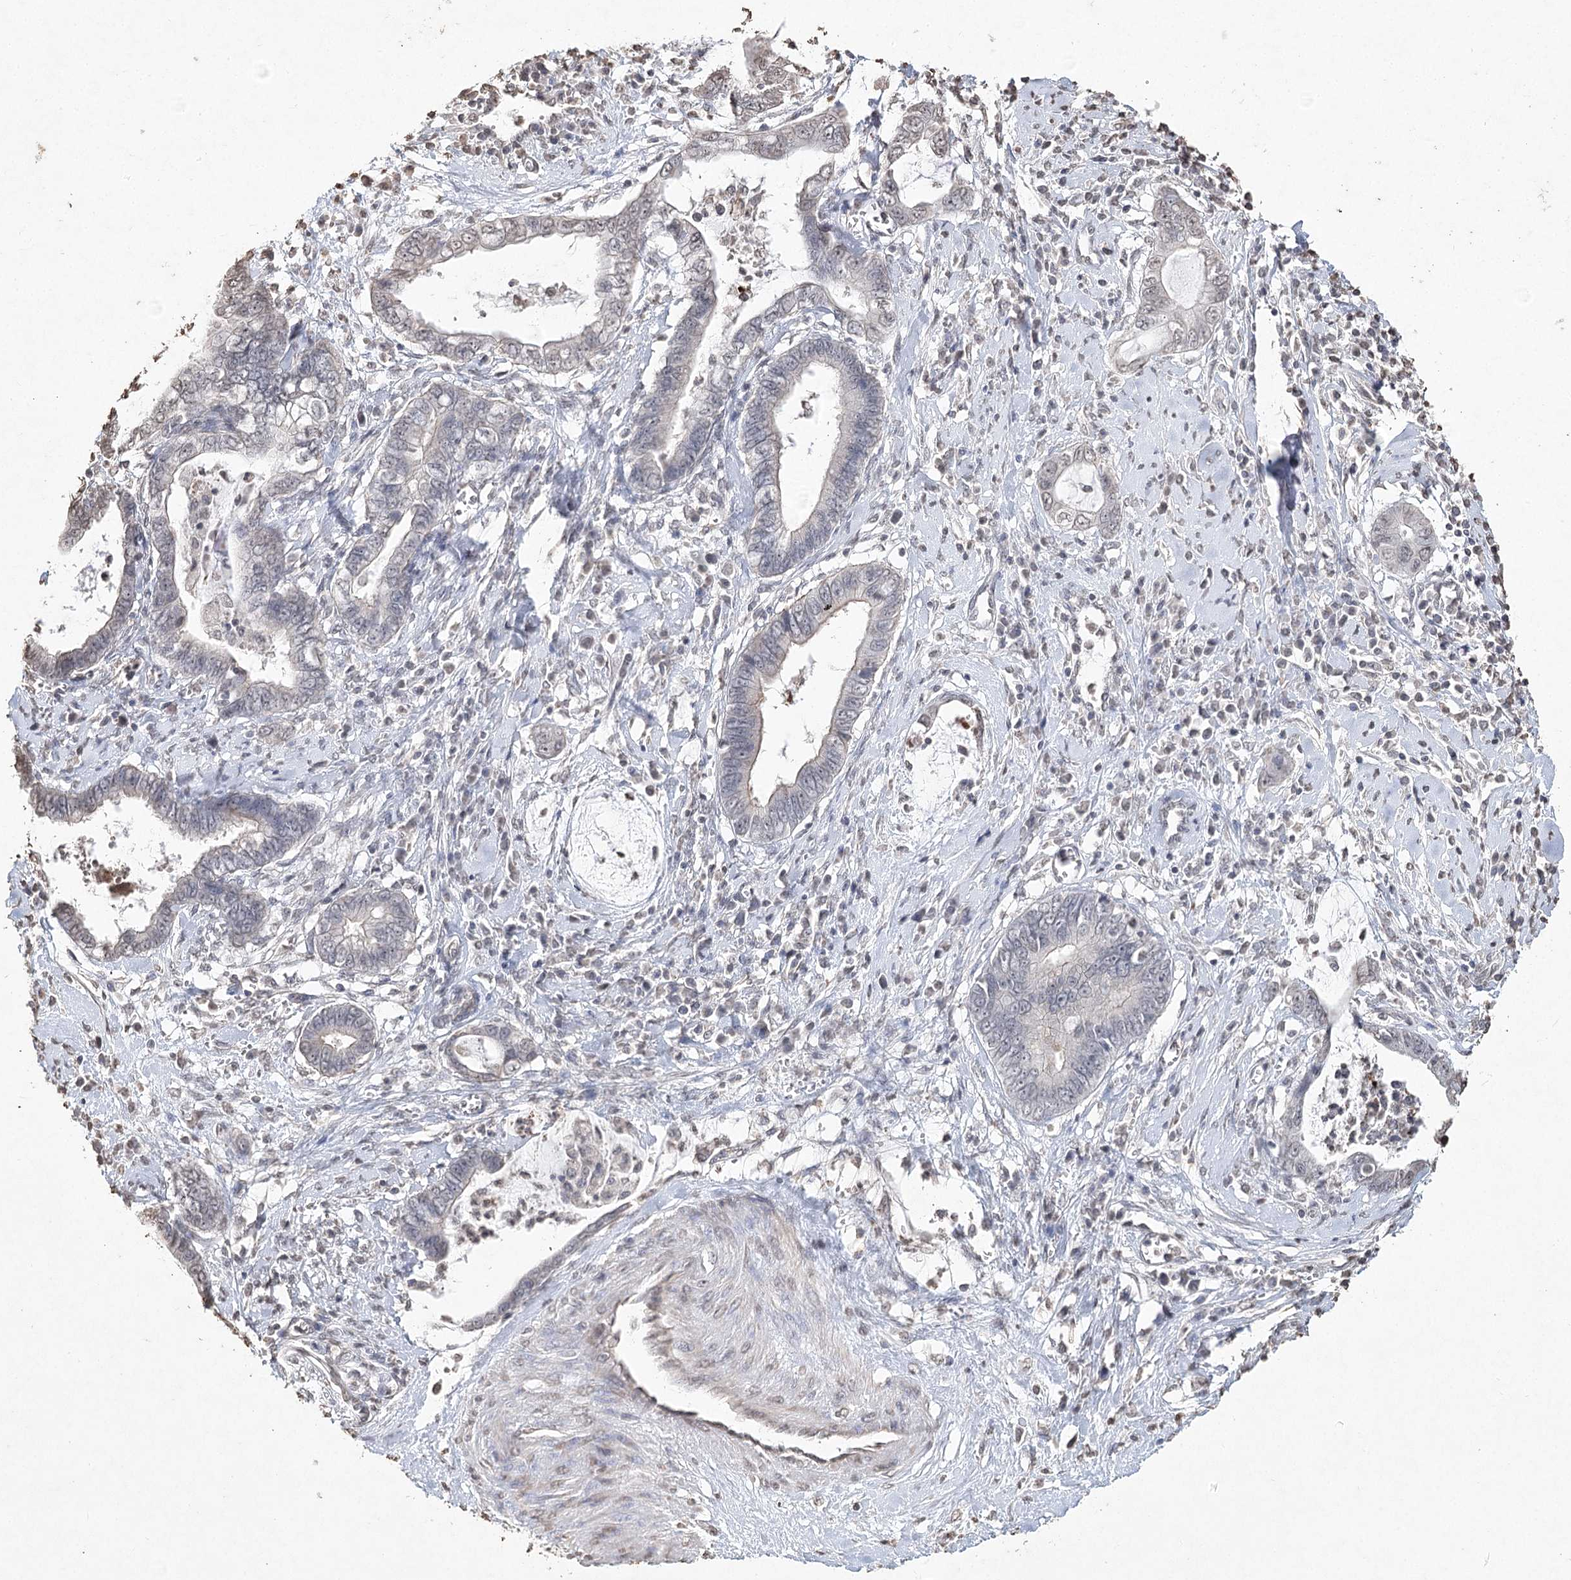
{"staining": {"intensity": "negative", "quantity": "none", "location": "none"}, "tissue": "cervical cancer", "cell_type": "Tumor cells", "image_type": "cancer", "snomed": [{"axis": "morphology", "description": "Adenocarcinoma, NOS"}, {"axis": "topography", "description": "Cervix"}], "caption": "Human cervical cancer (adenocarcinoma) stained for a protein using immunohistochemistry displays no positivity in tumor cells.", "gene": "DMXL1", "patient": {"sex": "female", "age": 44}}